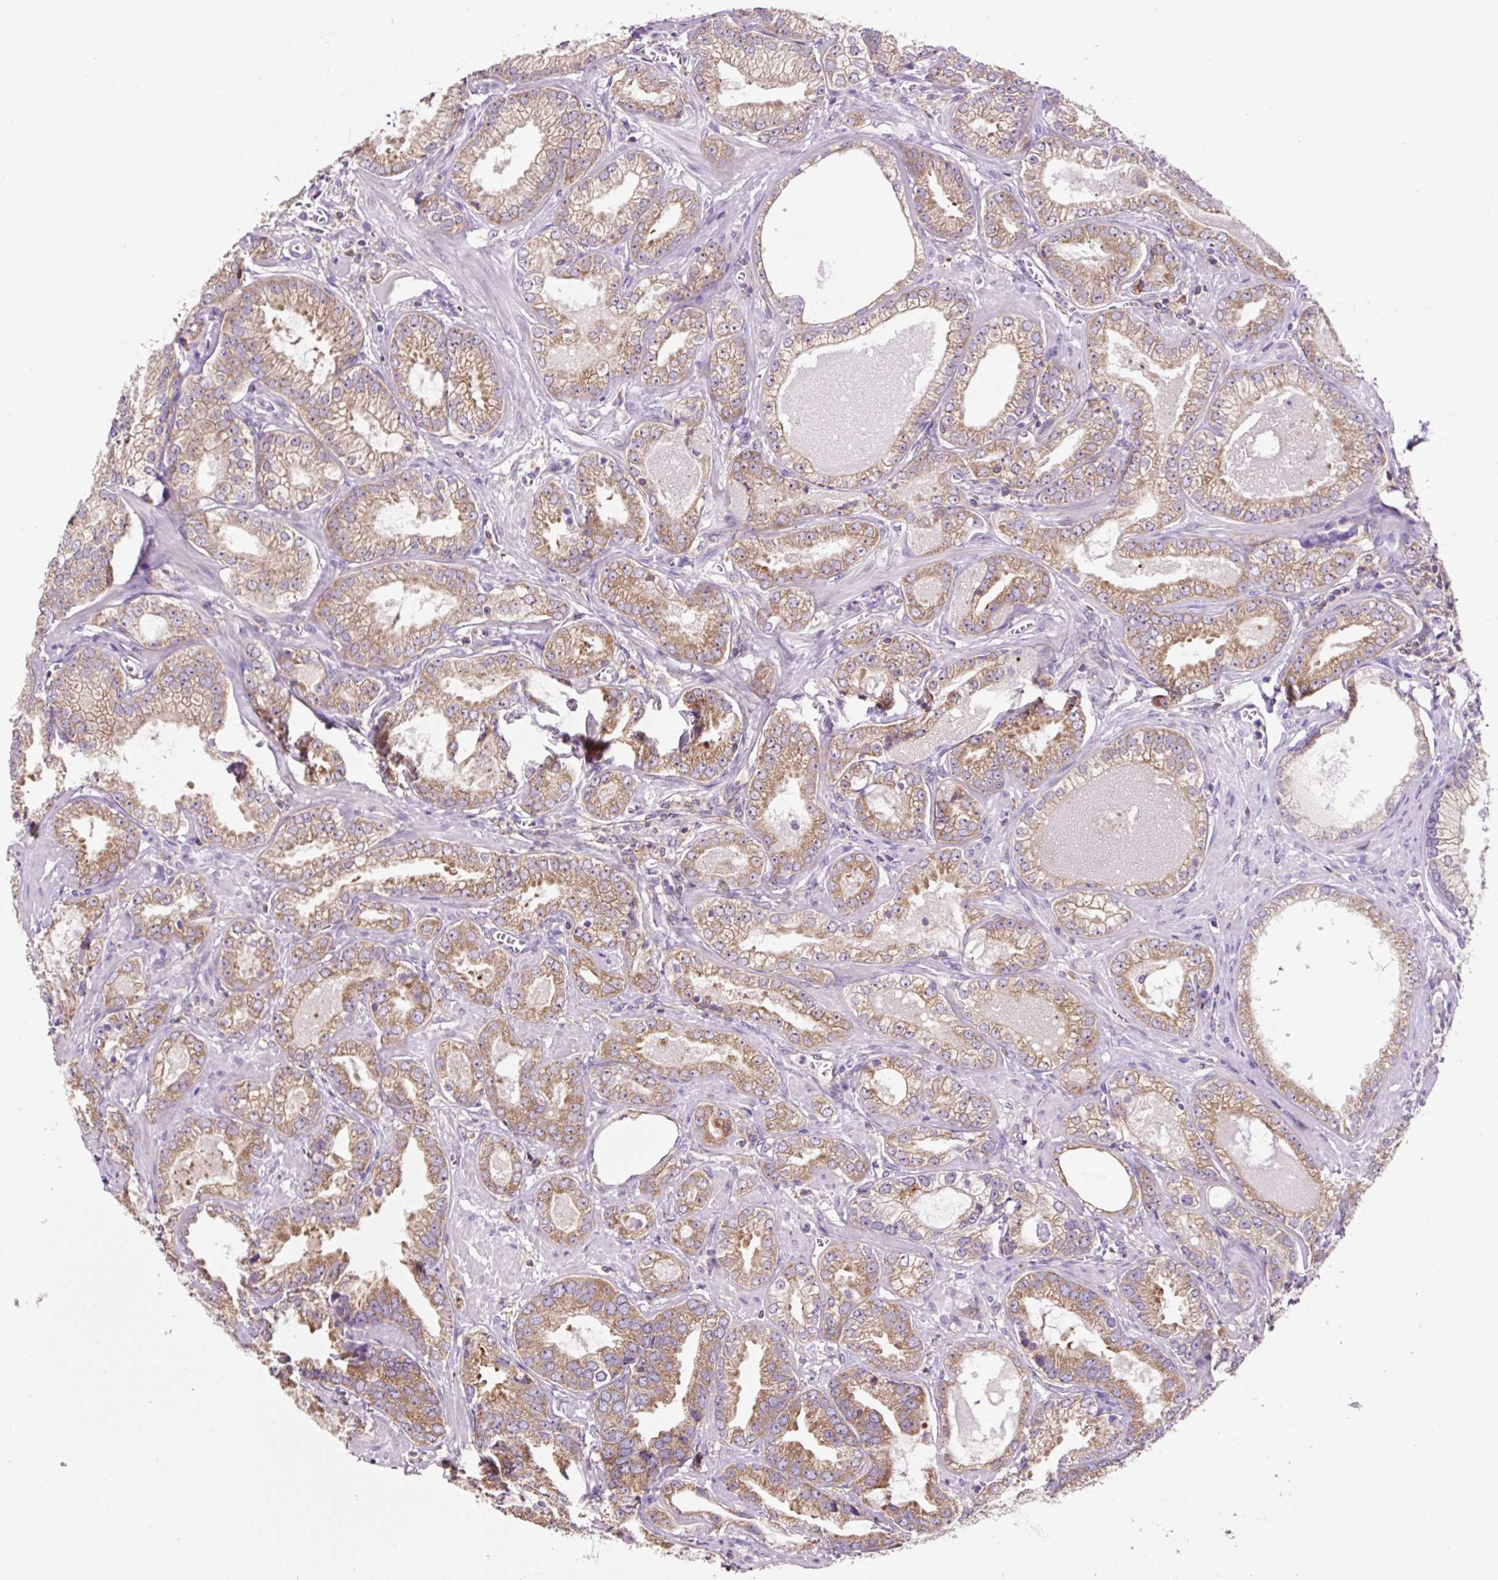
{"staining": {"intensity": "moderate", "quantity": "25%-75%", "location": "cytoplasmic/membranous"}, "tissue": "prostate cancer", "cell_type": "Tumor cells", "image_type": "cancer", "snomed": [{"axis": "morphology", "description": "Adenocarcinoma, Medium grade"}, {"axis": "topography", "description": "Prostate"}], "caption": "Tumor cells show moderate cytoplasmic/membranous staining in about 25%-75% of cells in prostate cancer (adenocarcinoma (medium-grade)).", "gene": "RPS23", "patient": {"sex": "male", "age": 57}}